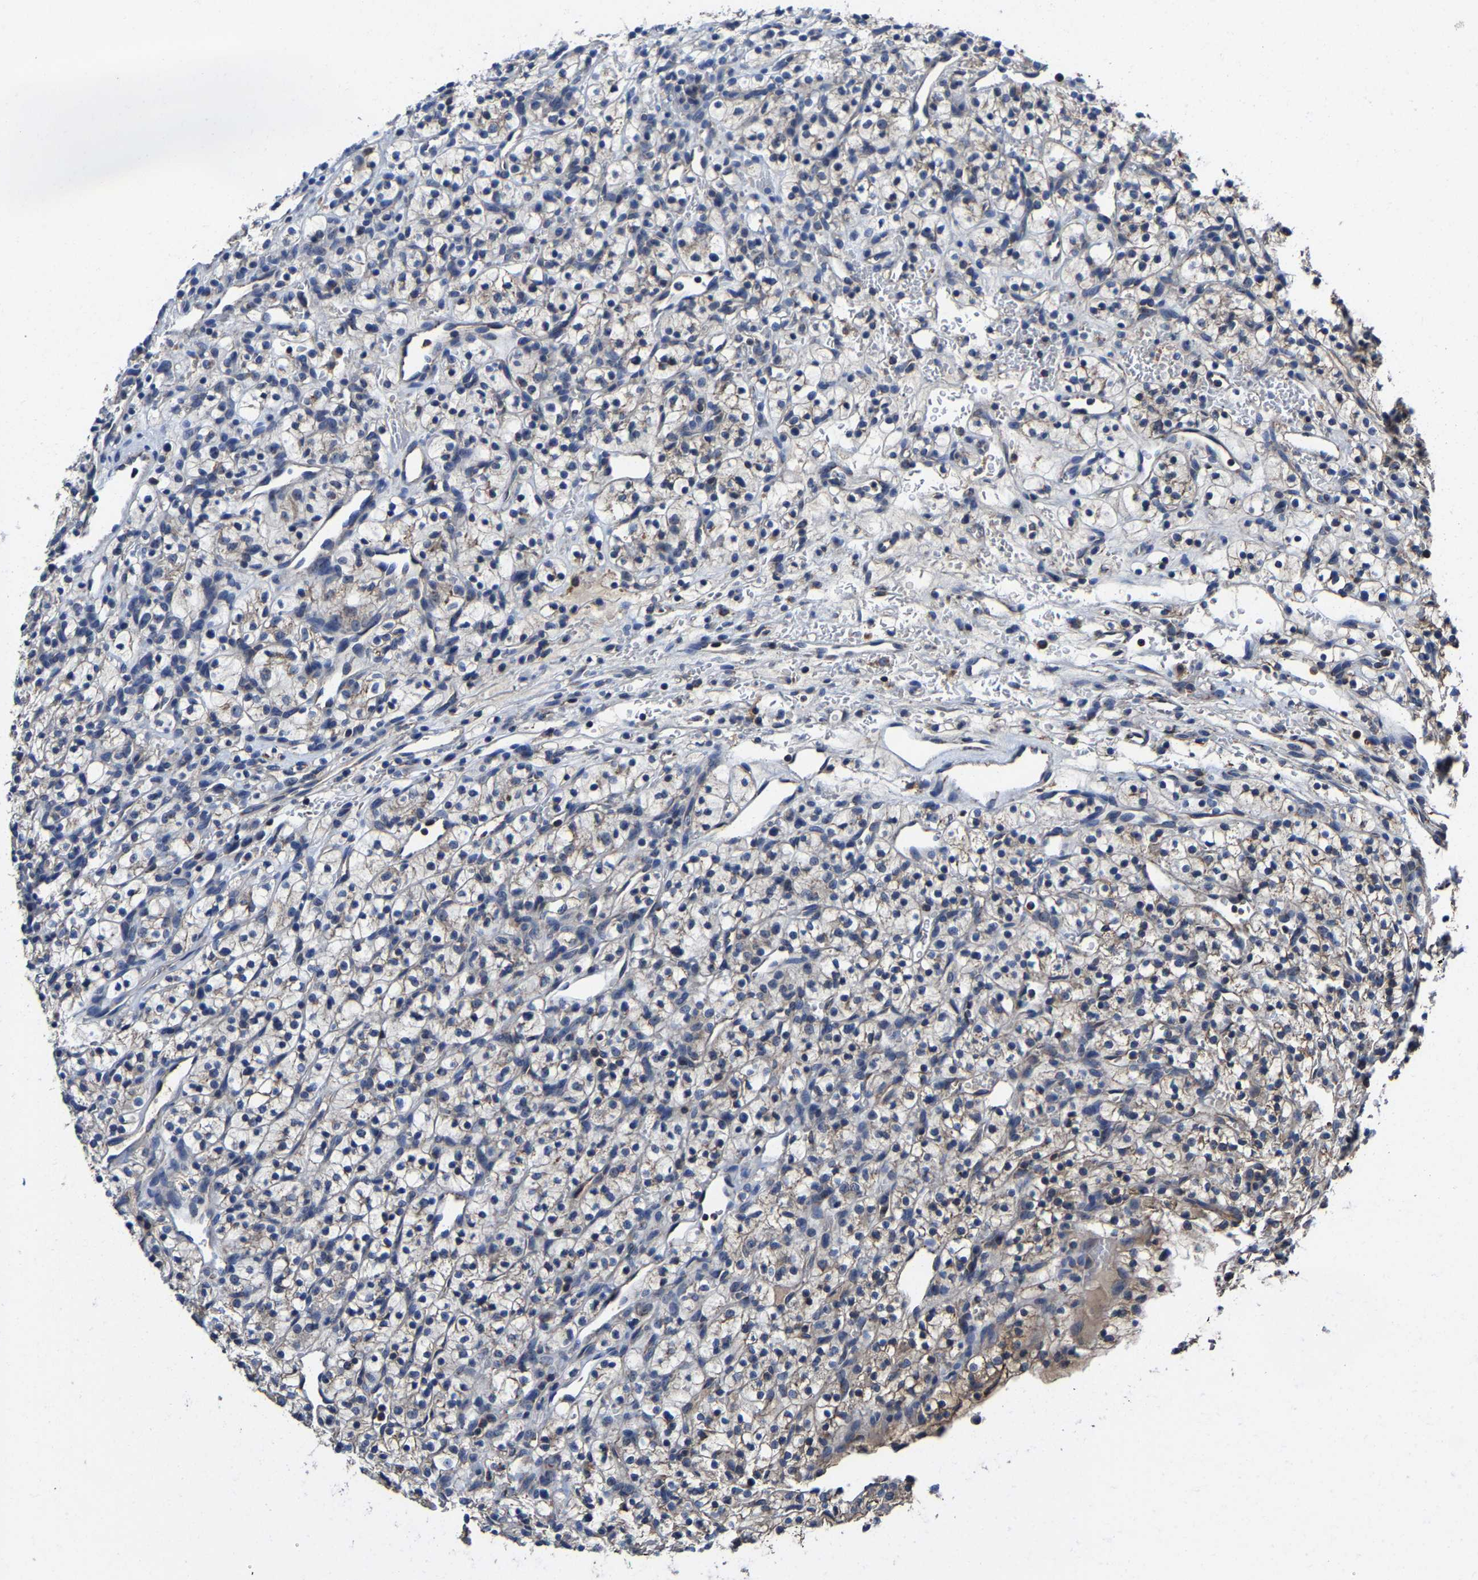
{"staining": {"intensity": "weak", "quantity": "<25%", "location": "cytoplasmic/membranous"}, "tissue": "renal cancer", "cell_type": "Tumor cells", "image_type": "cancer", "snomed": [{"axis": "morphology", "description": "Adenocarcinoma, NOS"}, {"axis": "topography", "description": "Kidney"}], "caption": "The photomicrograph exhibits no significant positivity in tumor cells of renal cancer. The staining is performed using DAB (3,3'-diaminobenzidine) brown chromogen with nuclei counter-stained in using hematoxylin.", "gene": "ZCCHC7", "patient": {"sex": "female", "age": 57}}